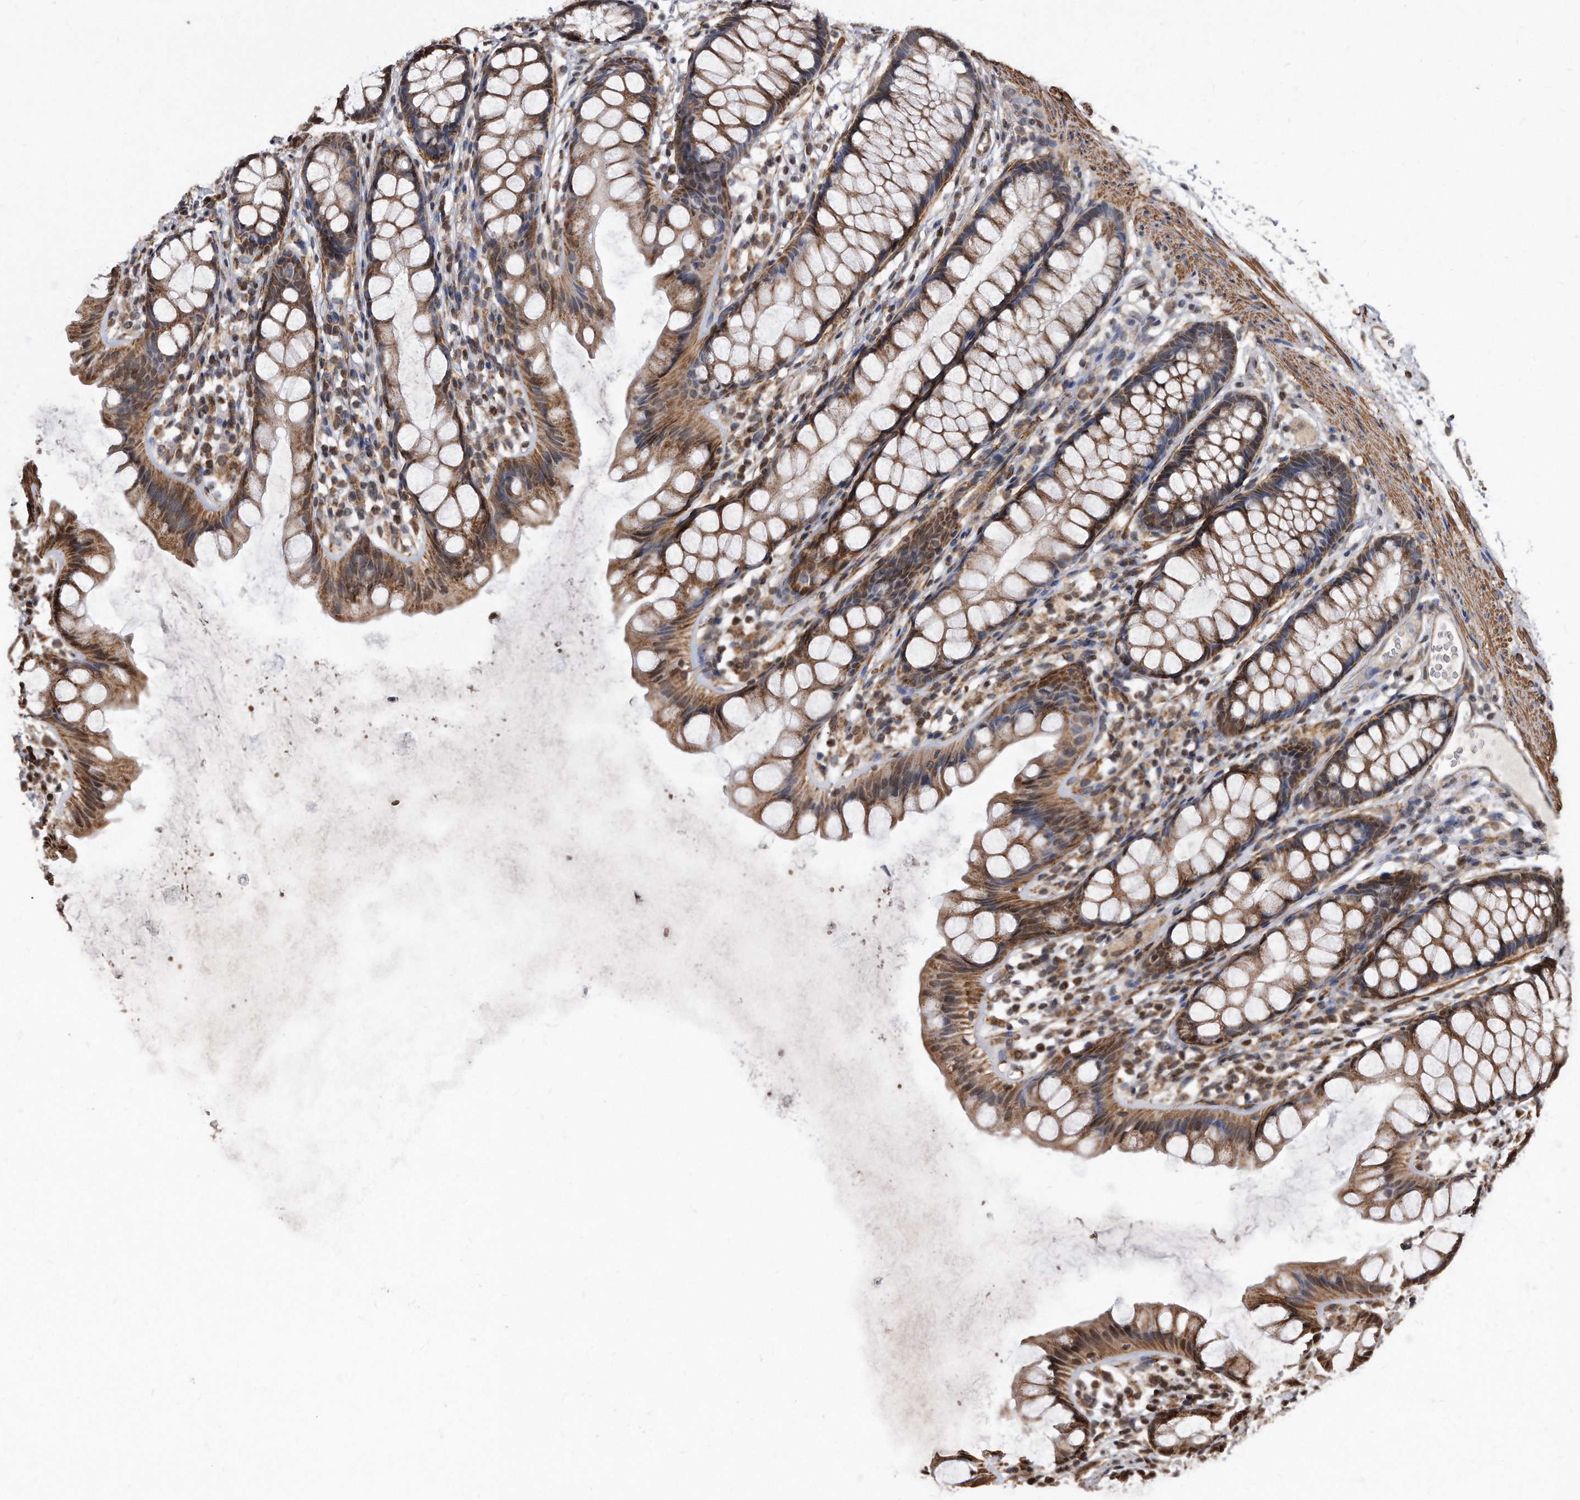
{"staining": {"intensity": "moderate", "quantity": ">75%", "location": "cytoplasmic/membranous,nuclear"}, "tissue": "rectum", "cell_type": "Glandular cells", "image_type": "normal", "snomed": [{"axis": "morphology", "description": "Normal tissue, NOS"}, {"axis": "topography", "description": "Rectum"}], "caption": "About >75% of glandular cells in unremarkable human rectum reveal moderate cytoplasmic/membranous,nuclear protein positivity as visualized by brown immunohistochemical staining.", "gene": "DUSP22", "patient": {"sex": "female", "age": 65}}